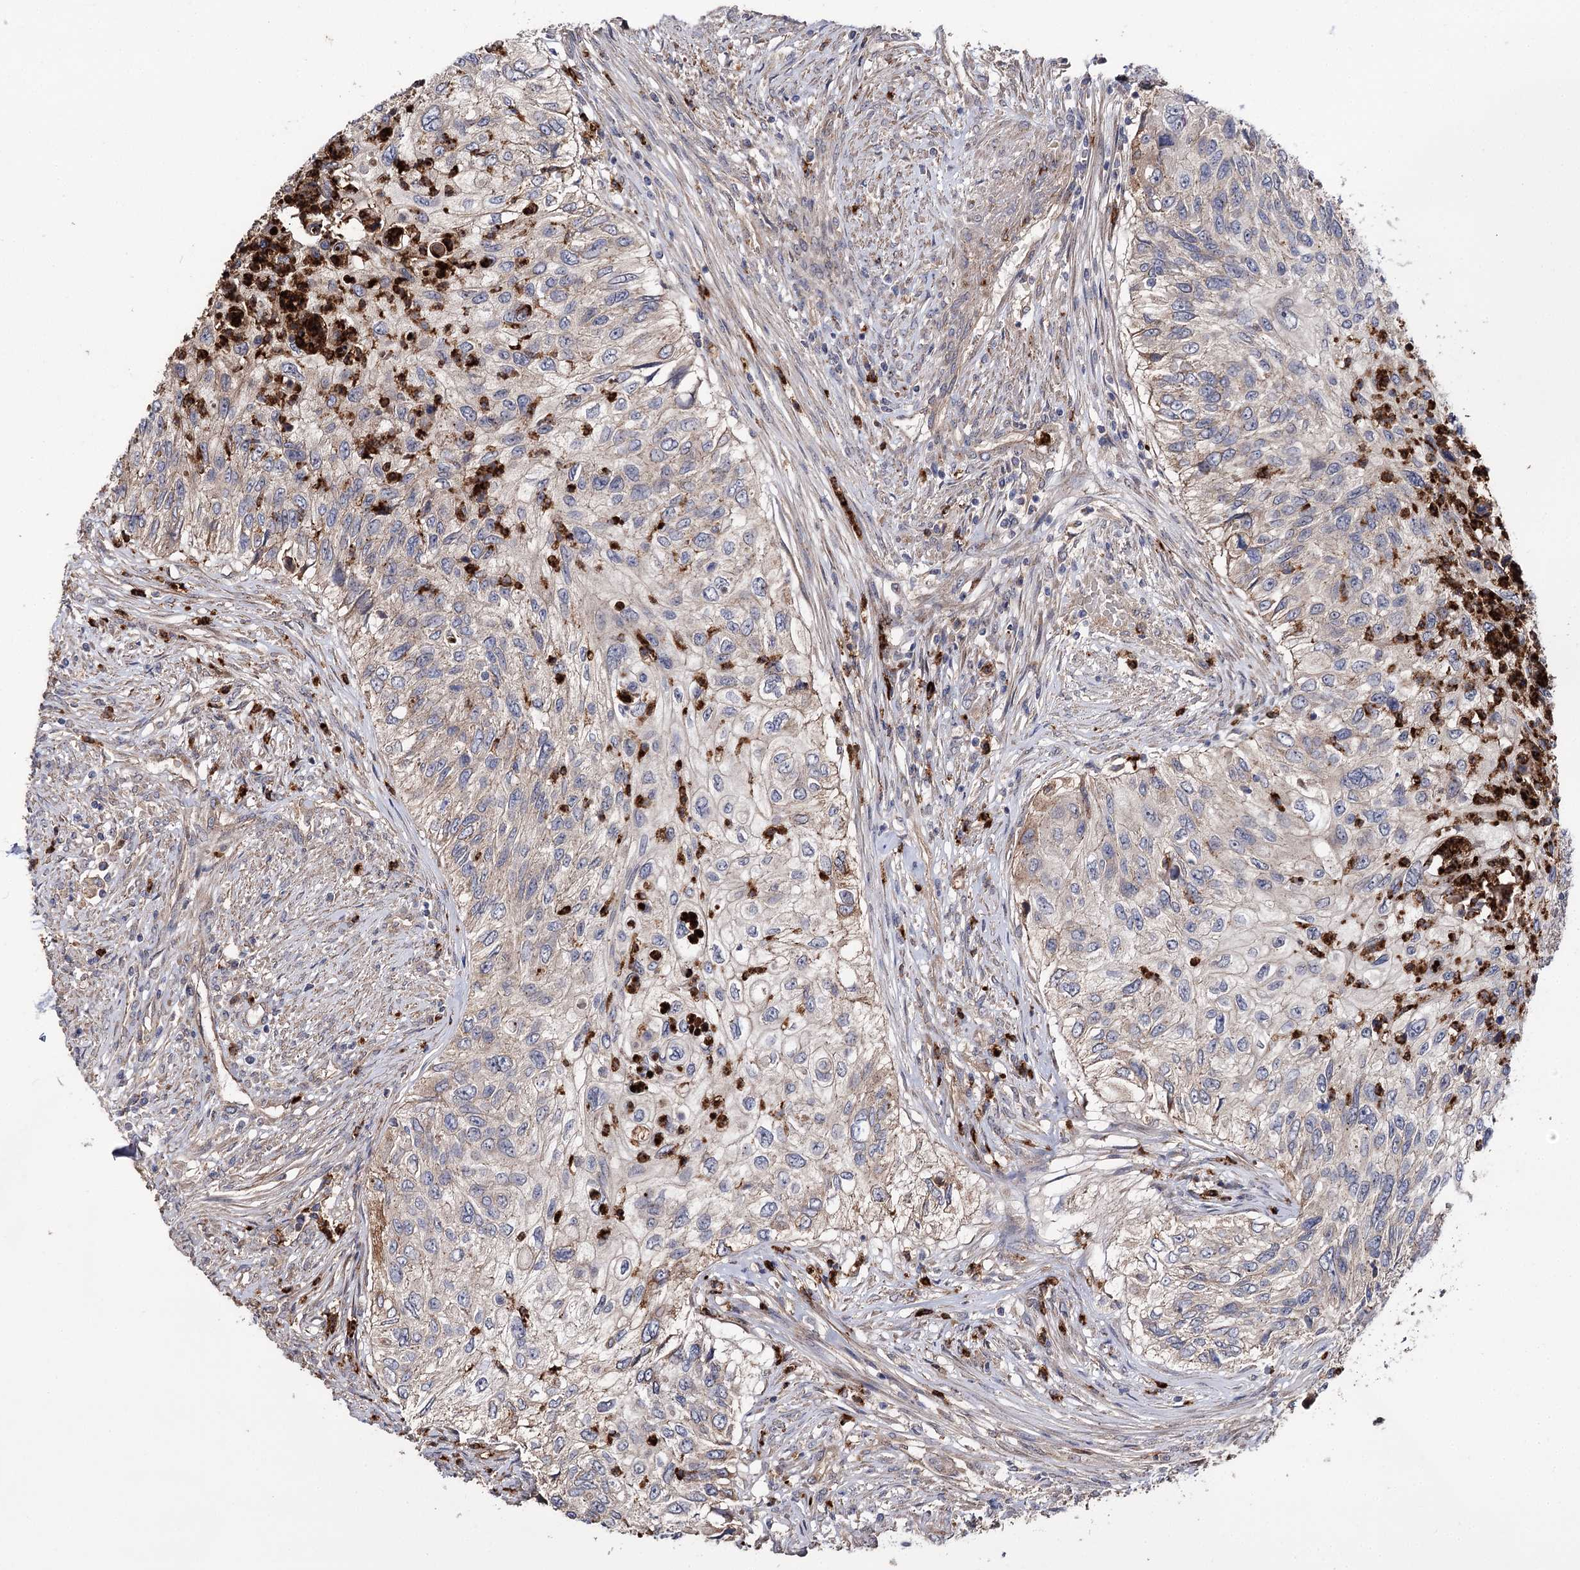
{"staining": {"intensity": "weak", "quantity": "<25%", "location": "cytoplasmic/membranous"}, "tissue": "urothelial cancer", "cell_type": "Tumor cells", "image_type": "cancer", "snomed": [{"axis": "morphology", "description": "Urothelial carcinoma, High grade"}, {"axis": "topography", "description": "Urinary bladder"}], "caption": "A micrograph of human urothelial cancer is negative for staining in tumor cells.", "gene": "MINDY3", "patient": {"sex": "female", "age": 60}}